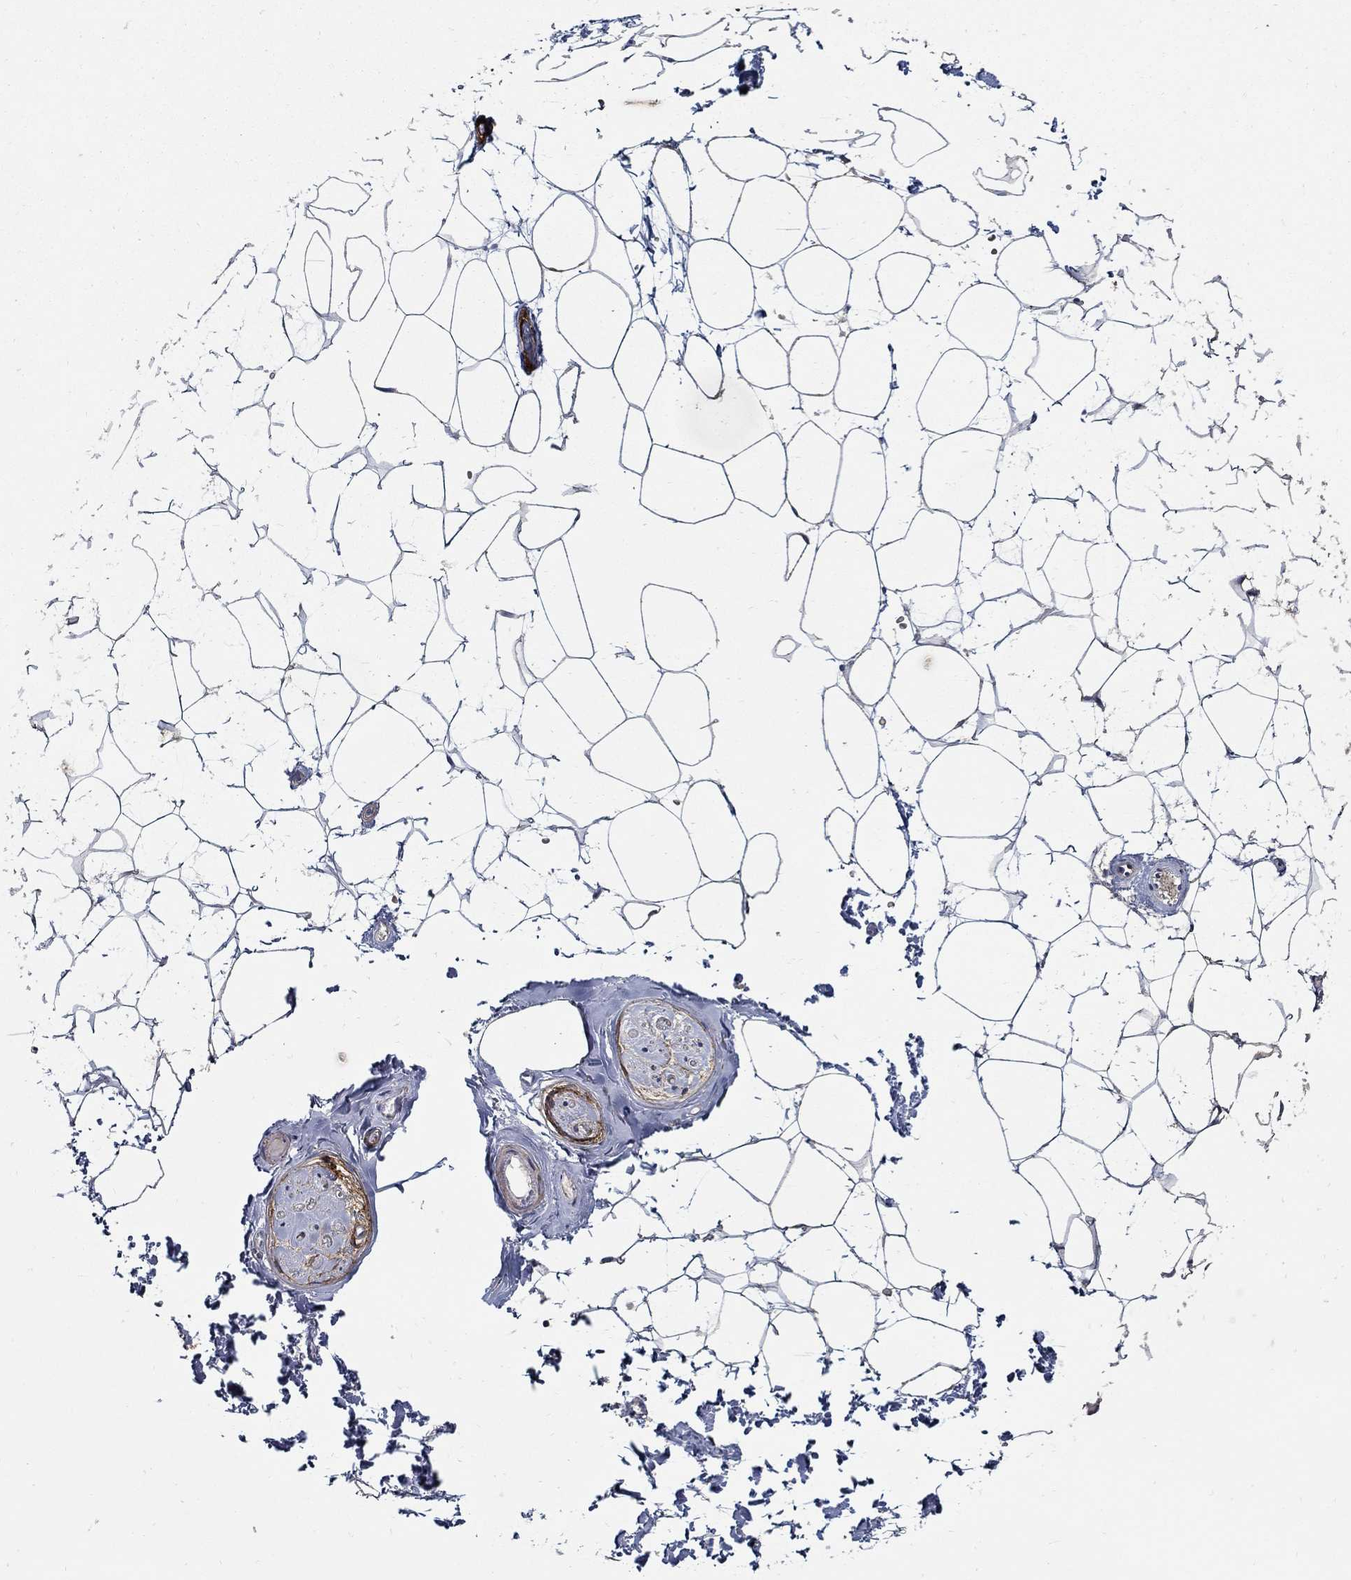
{"staining": {"intensity": "negative", "quantity": "none", "location": "none"}, "tissue": "adipose tissue", "cell_type": "Adipocytes", "image_type": "normal", "snomed": [{"axis": "morphology", "description": "Normal tissue, NOS"}, {"axis": "topography", "description": "Skin"}, {"axis": "topography", "description": "Peripheral nerve tissue"}], "caption": "Adipocytes are negative for brown protein staining in benign adipose tissue. Brightfield microscopy of immunohistochemistry (IHC) stained with DAB (3,3'-diaminobenzidine) (brown) and hematoxylin (blue), captured at high magnification.", "gene": "EMILIN3", "patient": {"sex": "female", "age": 56}}